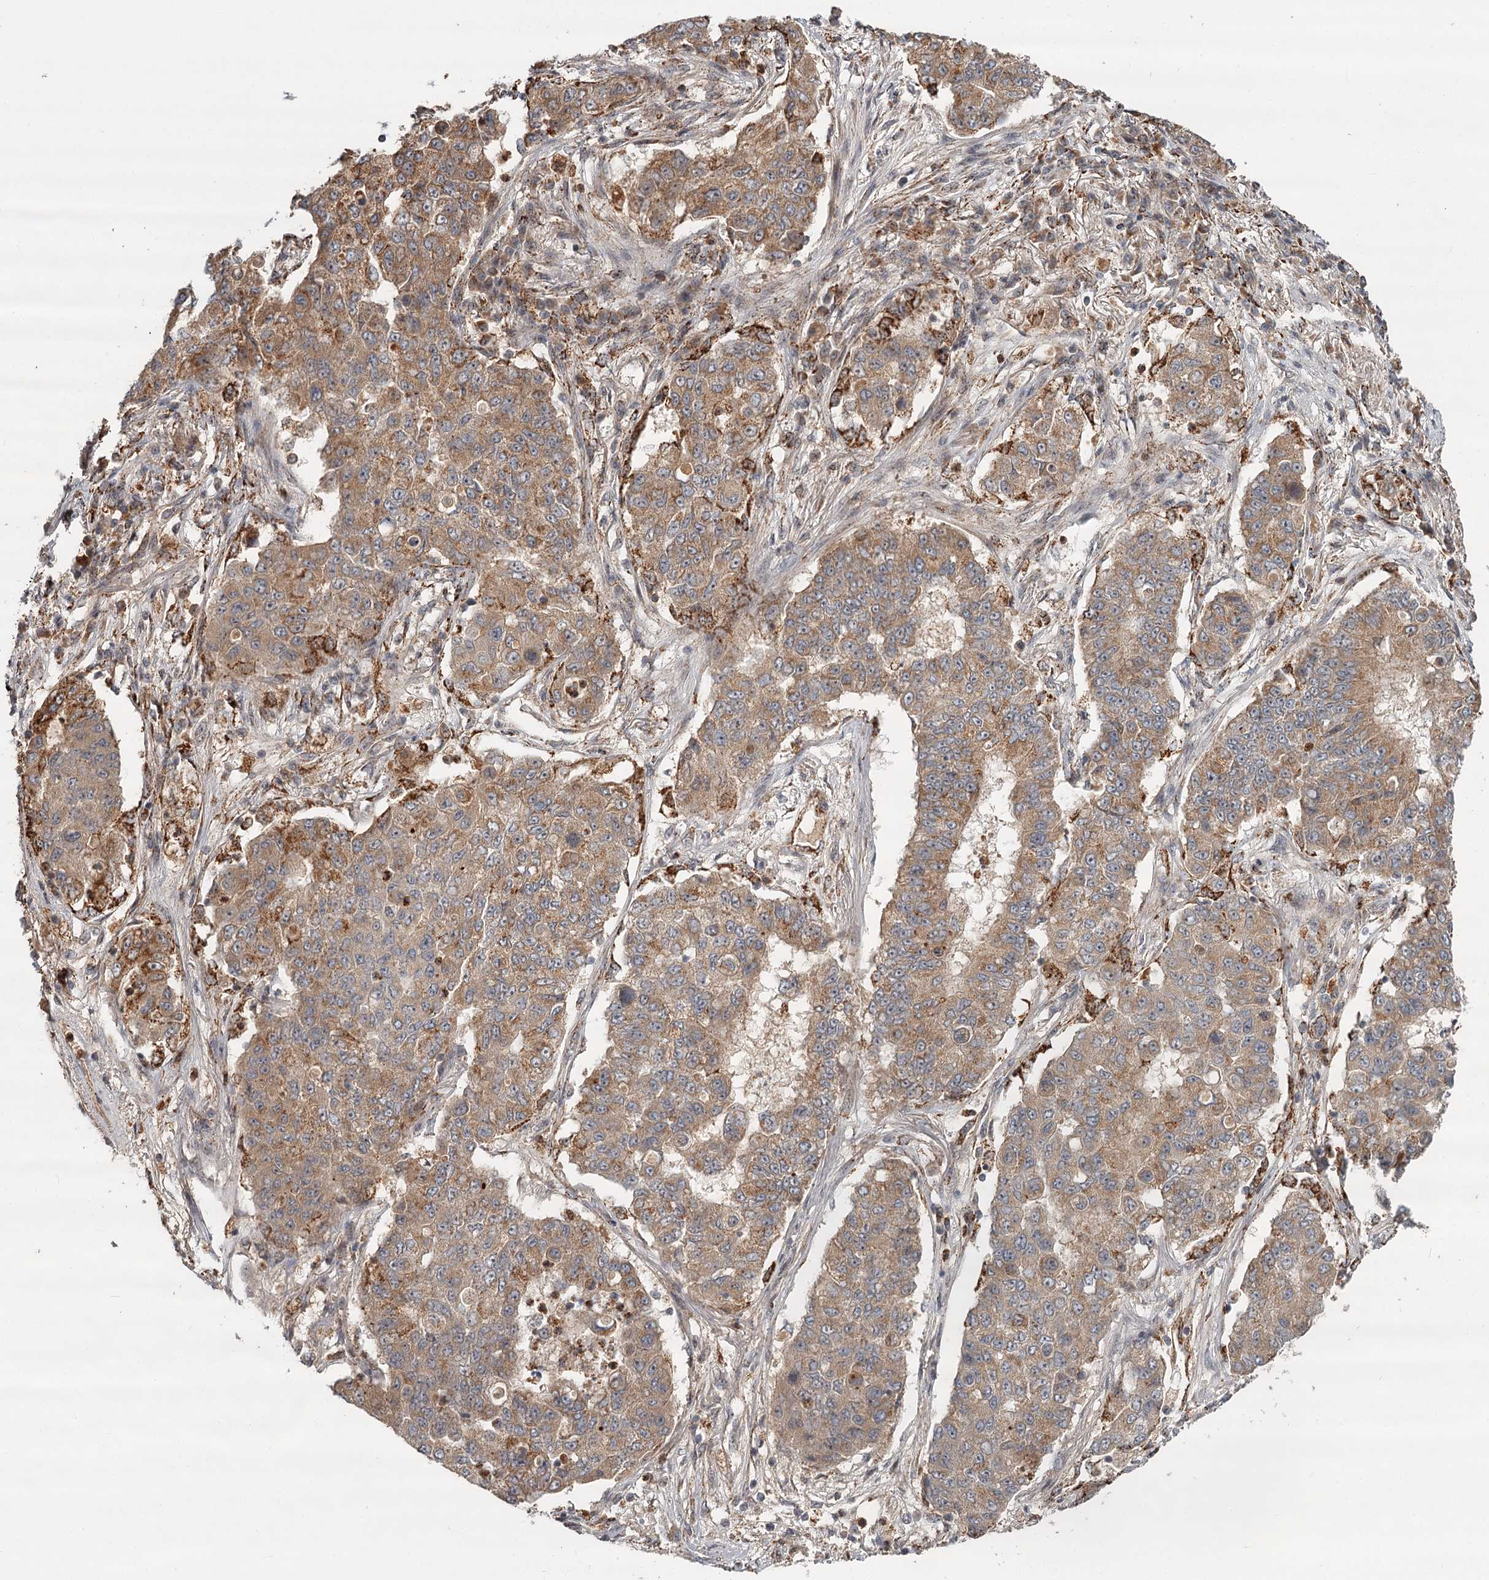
{"staining": {"intensity": "moderate", "quantity": ">75%", "location": "cytoplasmic/membranous"}, "tissue": "lung cancer", "cell_type": "Tumor cells", "image_type": "cancer", "snomed": [{"axis": "morphology", "description": "Squamous cell carcinoma, NOS"}, {"axis": "topography", "description": "Lung"}], "caption": "This image exhibits immunohistochemistry (IHC) staining of lung squamous cell carcinoma, with medium moderate cytoplasmic/membranous staining in approximately >75% of tumor cells.", "gene": "CDC123", "patient": {"sex": "male", "age": 74}}